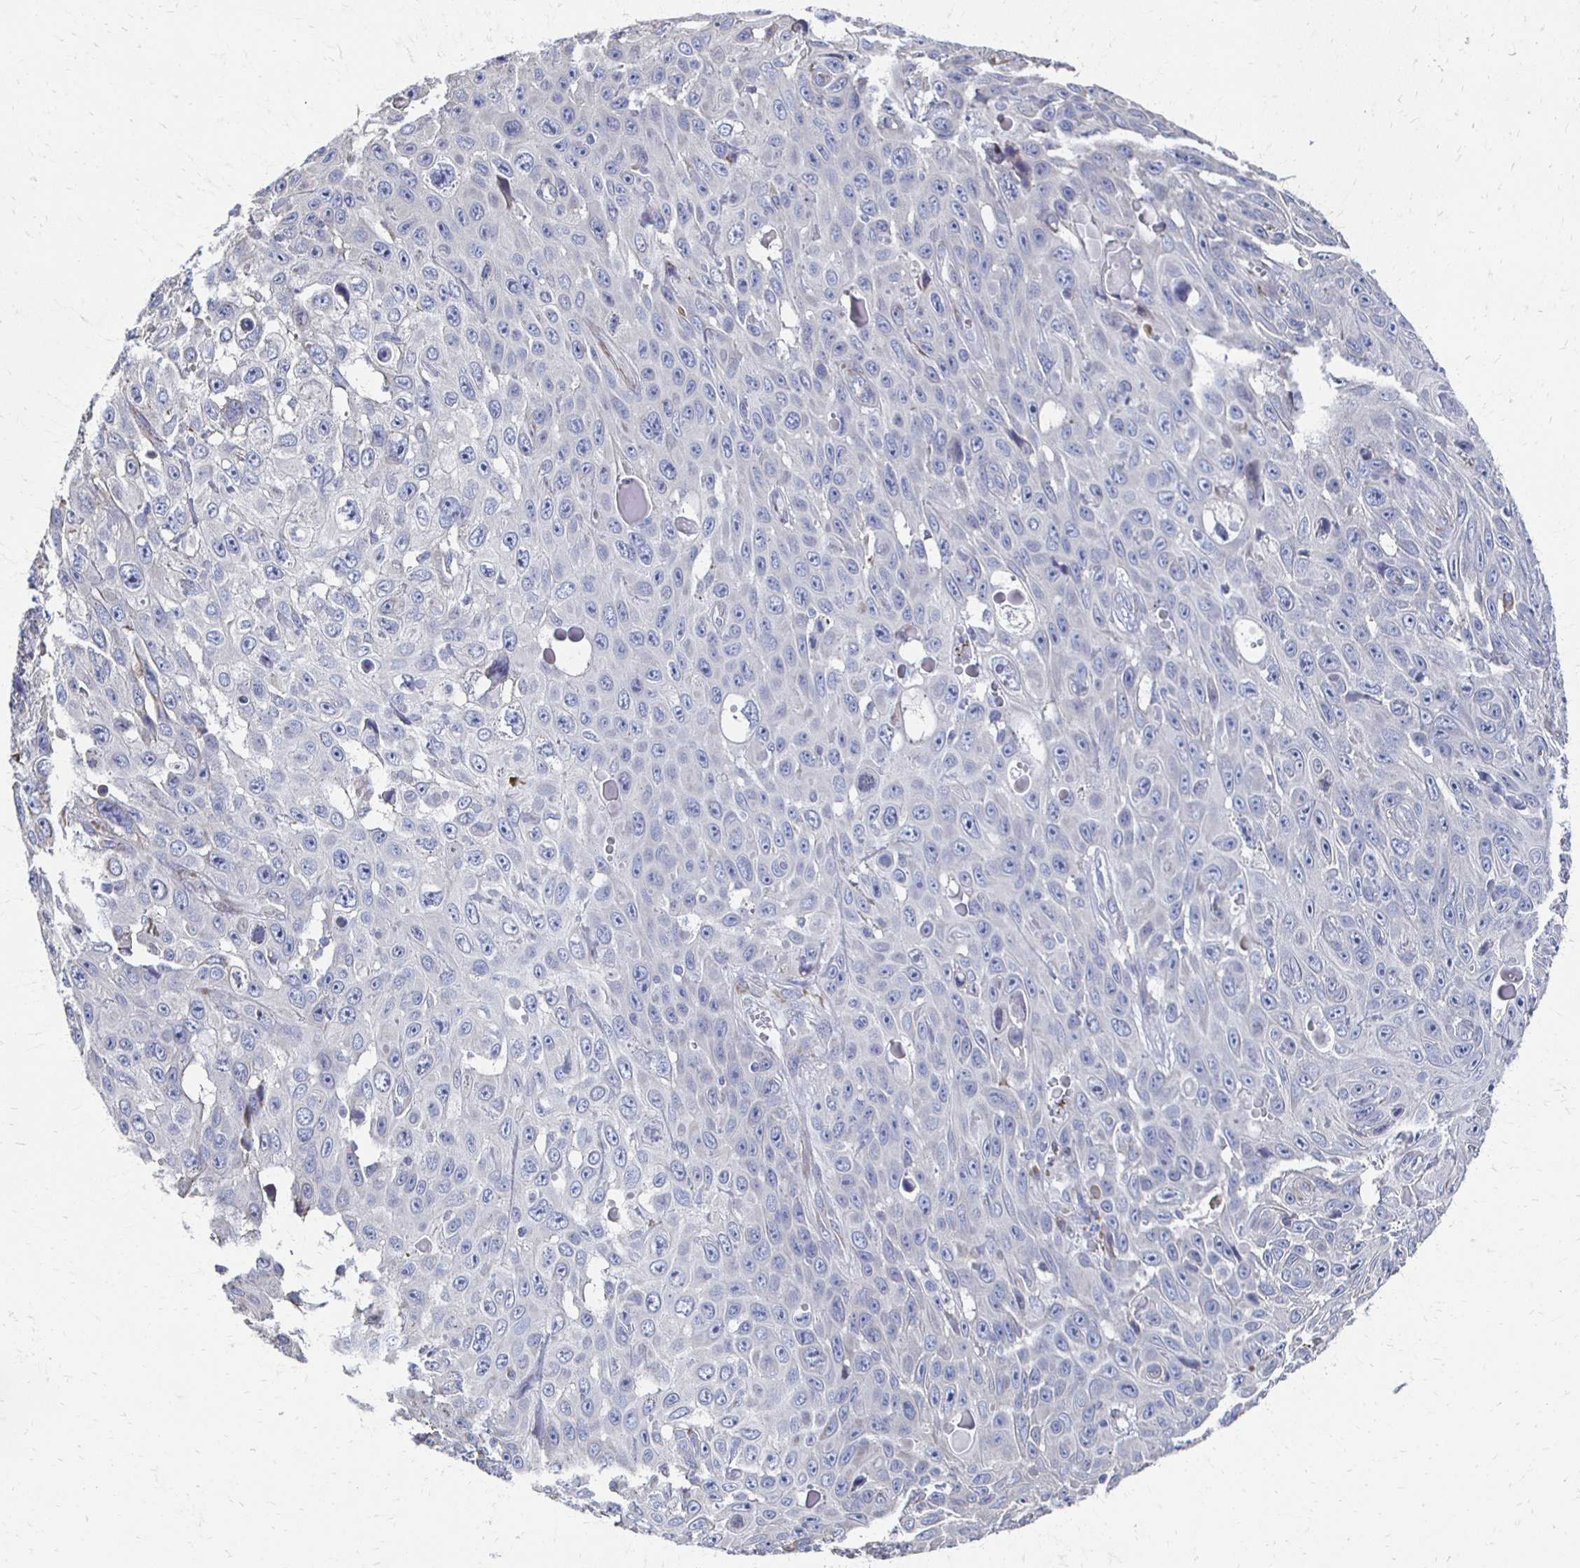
{"staining": {"intensity": "negative", "quantity": "none", "location": "none"}, "tissue": "skin cancer", "cell_type": "Tumor cells", "image_type": "cancer", "snomed": [{"axis": "morphology", "description": "Squamous cell carcinoma, NOS"}, {"axis": "topography", "description": "Skin"}], "caption": "Tumor cells show no significant positivity in skin cancer (squamous cell carcinoma).", "gene": "ATP1A3", "patient": {"sex": "male", "age": 82}}